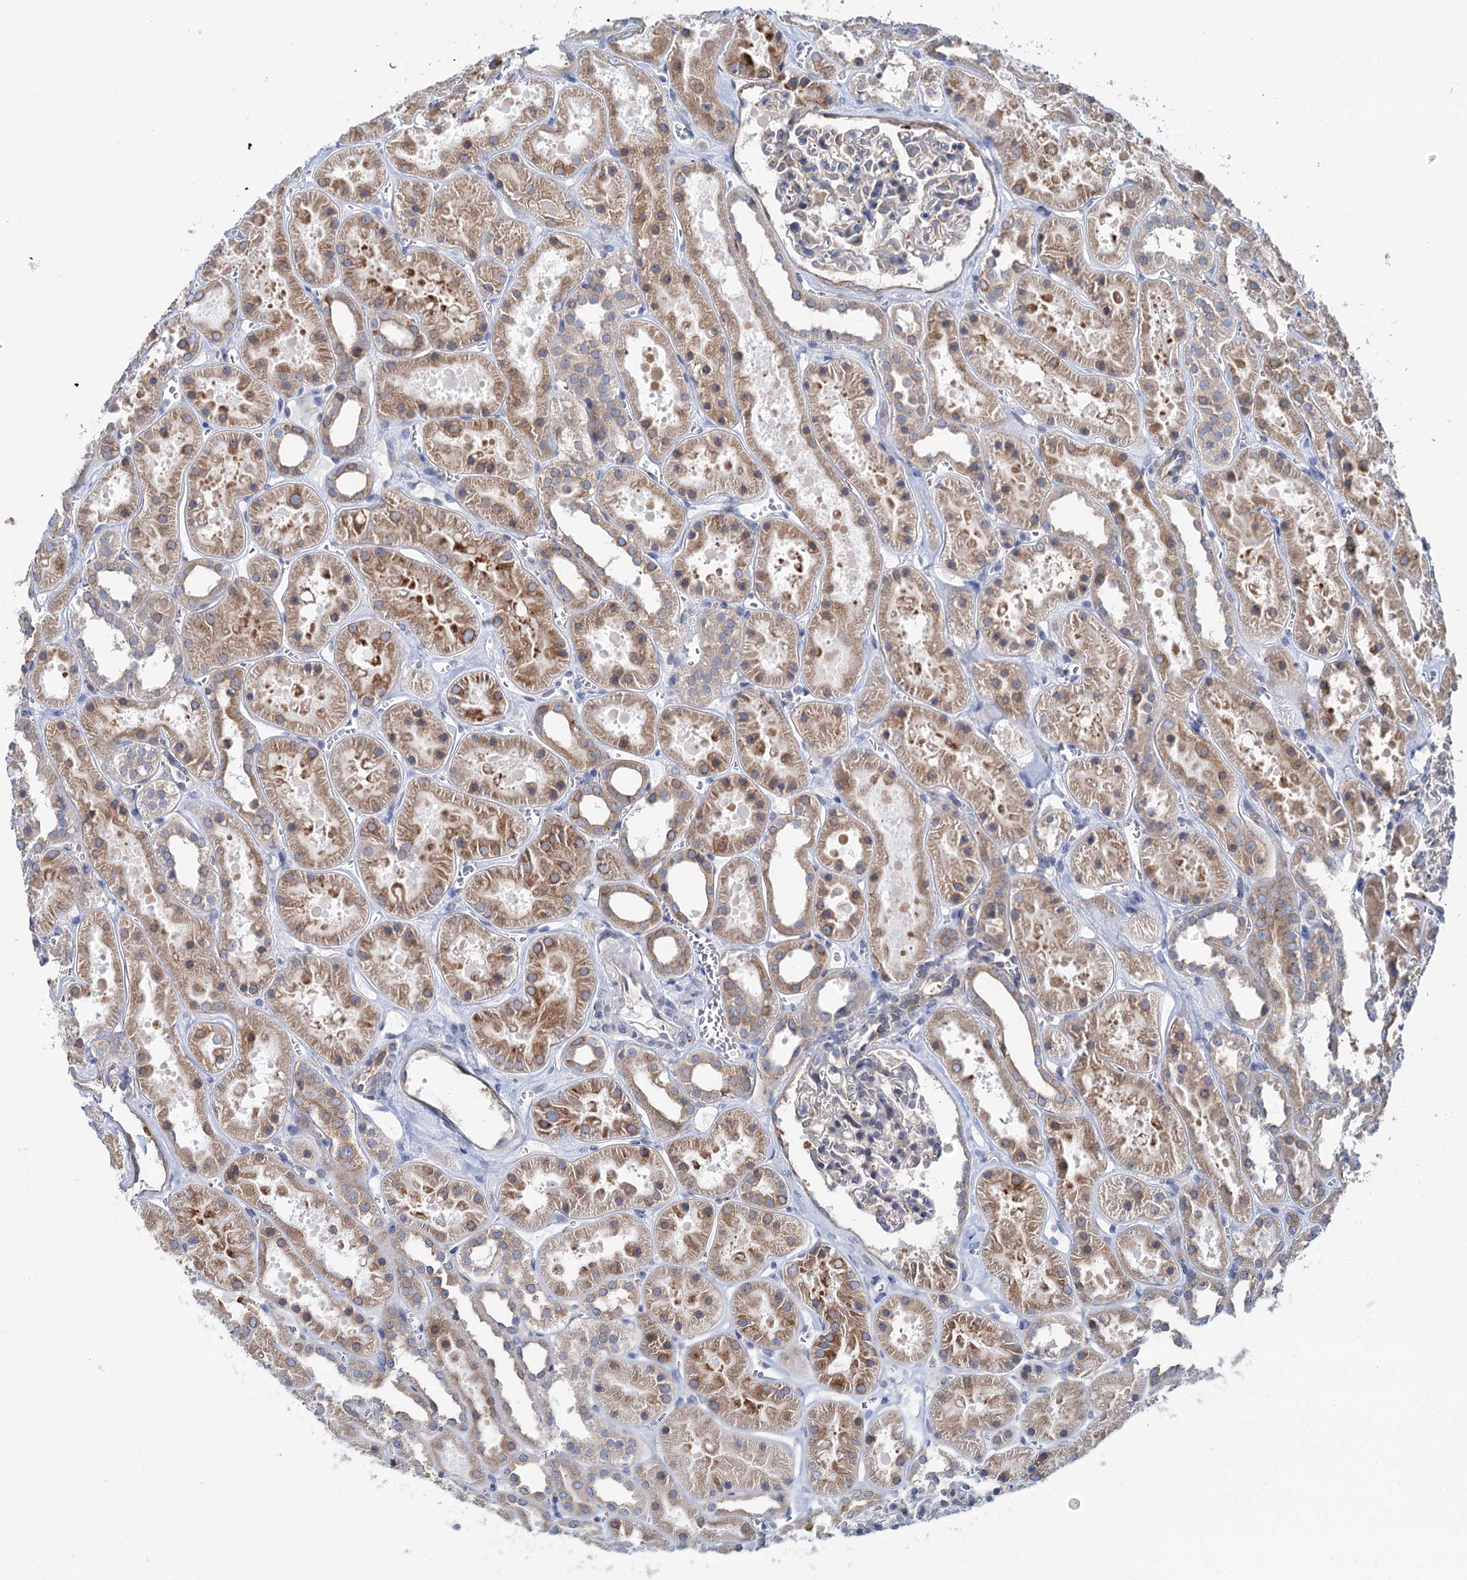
{"staining": {"intensity": "moderate", "quantity": "<25%", "location": "cytoplasmic/membranous"}, "tissue": "kidney", "cell_type": "Cells in glomeruli", "image_type": "normal", "snomed": [{"axis": "morphology", "description": "Normal tissue, NOS"}, {"axis": "topography", "description": "Kidney"}], "caption": "IHC image of unremarkable kidney: kidney stained using immunohistochemistry shows low levels of moderate protein expression localized specifically in the cytoplasmic/membranous of cells in glomeruli, appearing as a cytoplasmic/membranous brown color.", "gene": "PTDSS2", "patient": {"sex": "female", "age": 41}}